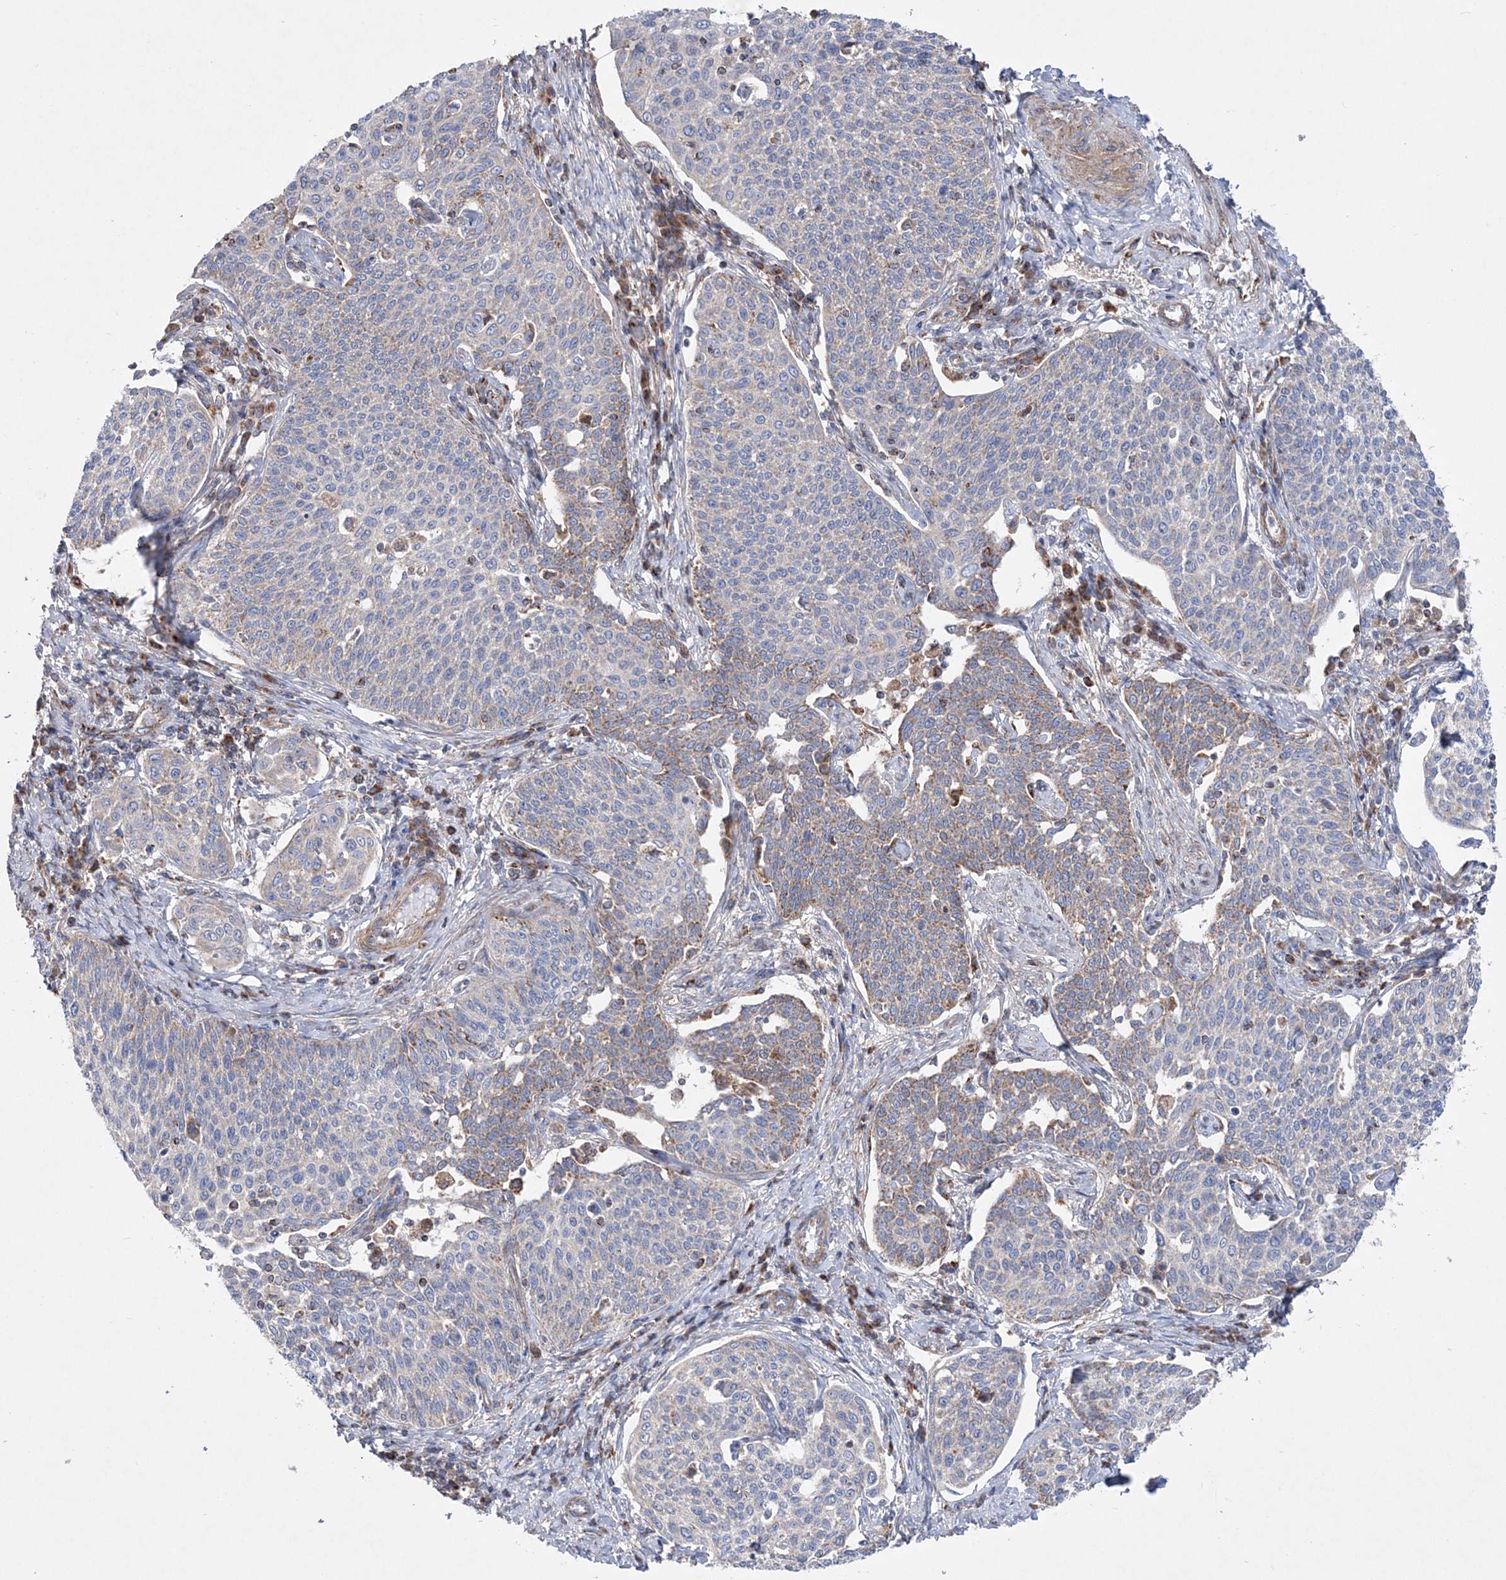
{"staining": {"intensity": "weak", "quantity": "25%-75%", "location": "cytoplasmic/membranous"}, "tissue": "cervical cancer", "cell_type": "Tumor cells", "image_type": "cancer", "snomed": [{"axis": "morphology", "description": "Squamous cell carcinoma, NOS"}, {"axis": "topography", "description": "Cervix"}], "caption": "Cervical squamous cell carcinoma was stained to show a protein in brown. There is low levels of weak cytoplasmic/membranous positivity in about 25%-75% of tumor cells.", "gene": "NGLY1", "patient": {"sex": "female", "age": 34}}